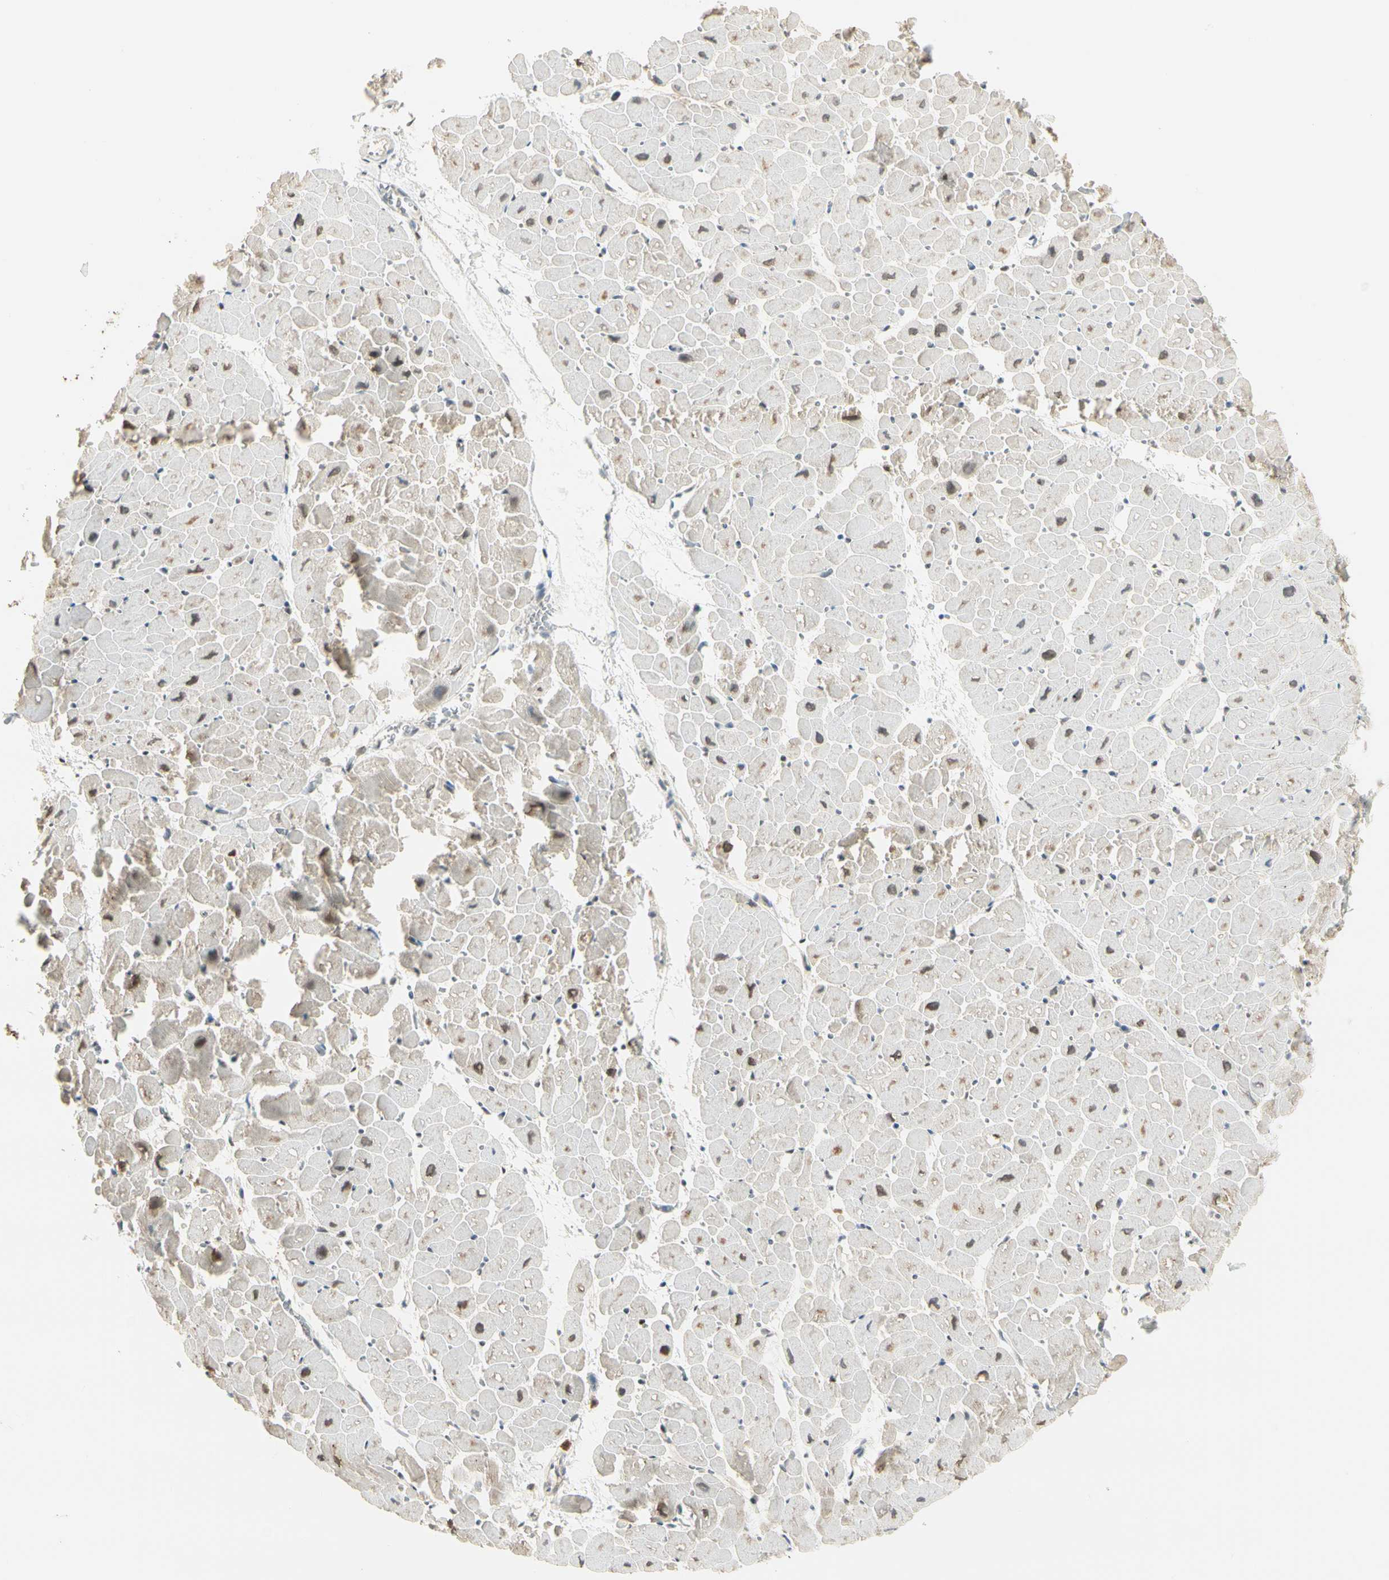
{"staining": {"intensity": "moderate", "quantity": ">75%", "location": "cytoplasmic/membranous"}, "tissue": "heart muscle", "cell_type": "Cardiomyocytes", "image_type": "normal", "snomed": [{"axis": "morphology", "description": "Normal tissue, NOS"}, {"axis": "topography", "description": "Heart"}], "caption": "DAB (3,3'-diaminobenzidine) immunohistochemical staining of unremarkable heart muscle reveals moderate cytoplasmic/membranous protein staining in approximately >75% of cardiomyocytes.", "gene": "ATXN1", "patient": {"sex": "male", "age": 45}}